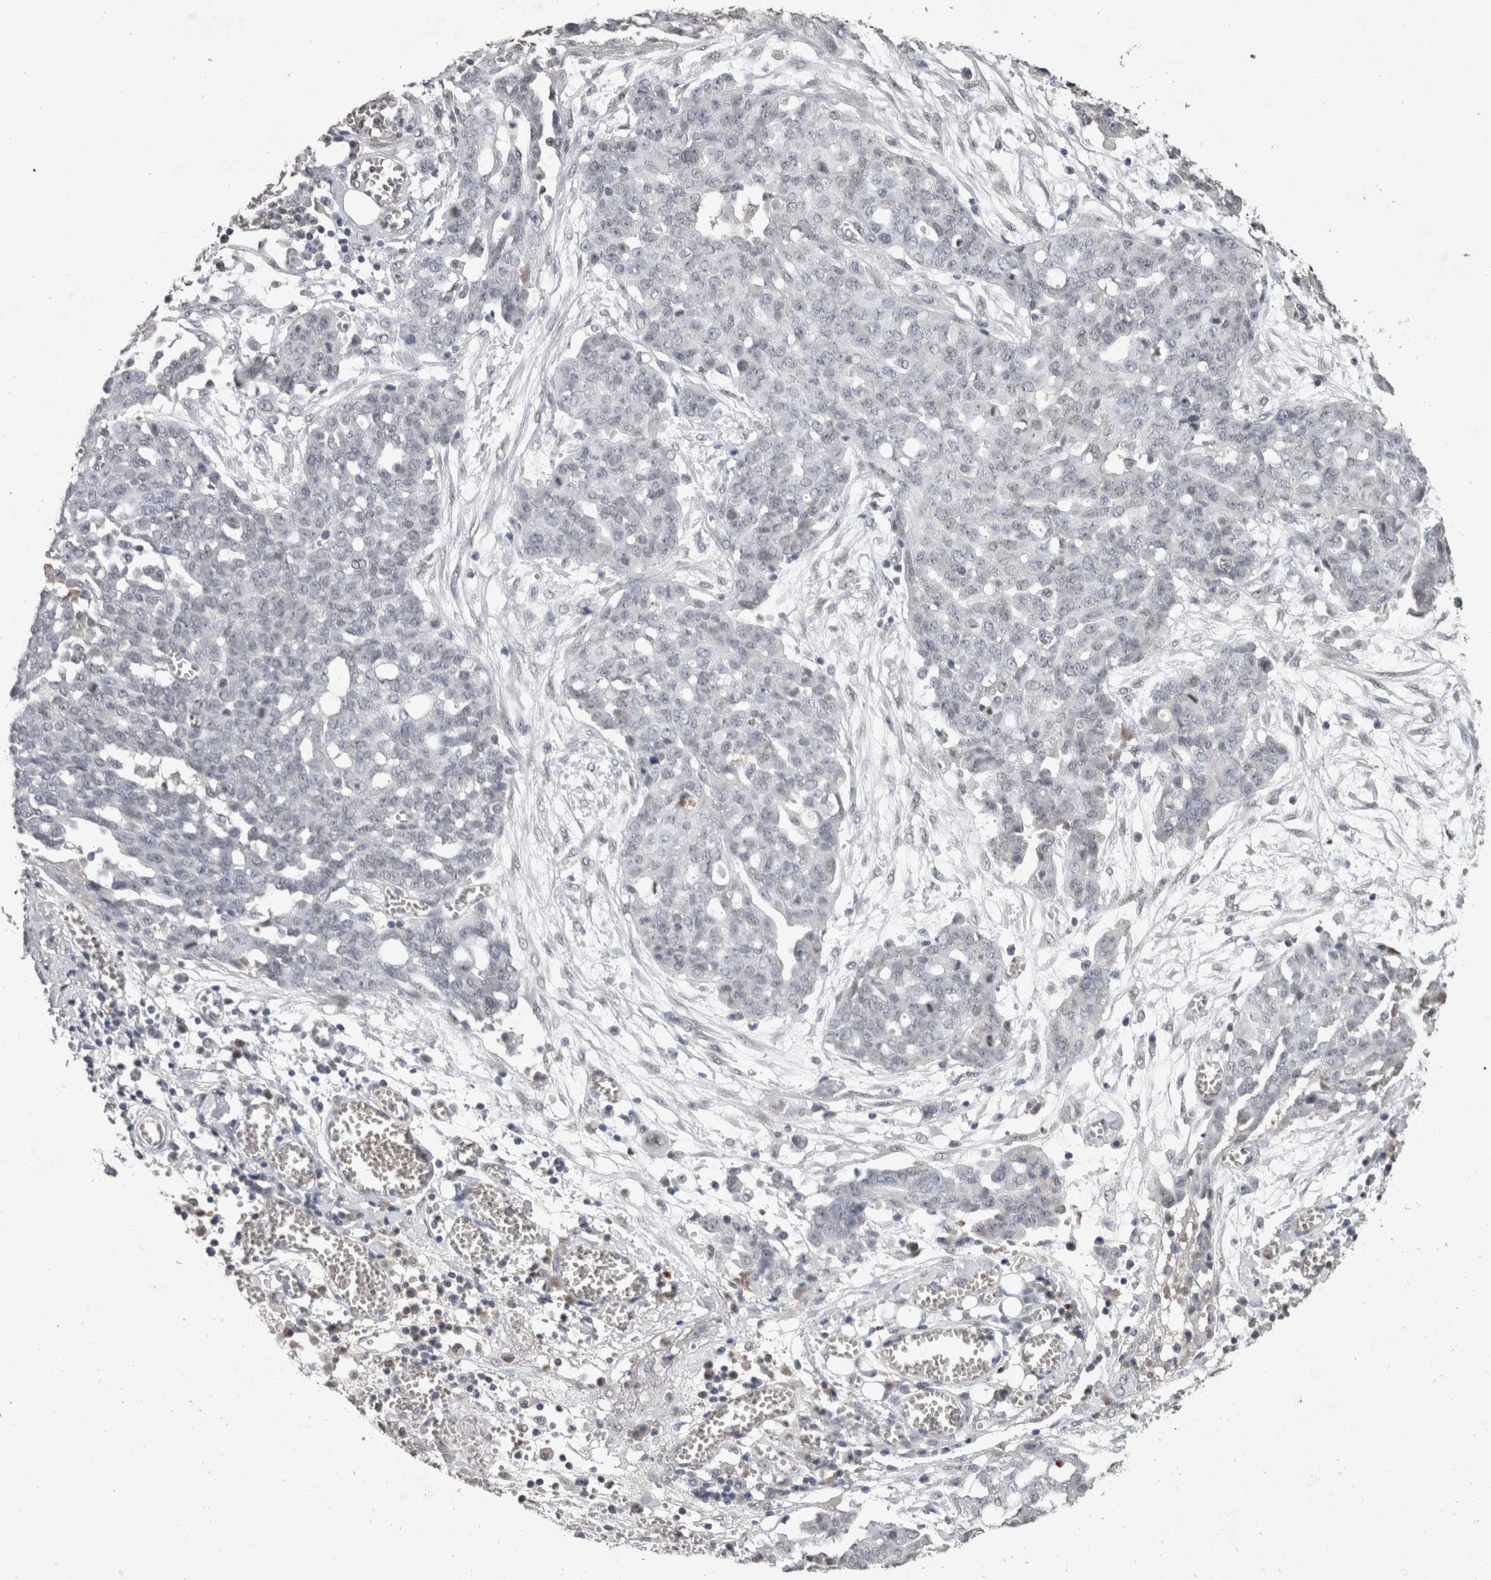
{"staining": {"intensity": "weak", "quantity": "<25%", "location": "nuclear"}, "tissue": "ovarian cancer", "cell_type": "Tumor cells", "image_type": "cancer", "snomed": [{"axis": "morphology", "description": "Cystadenocarcinoma, serous, NOS"}, {"axis": "topography", "description": "Soft tissue"}, {"axis": "topography", "description": "Ovary"}], "caption": "A micrograph of ovarian serous cystadenocarcinoma stained for a protein demonstrates no brown staining in tumor cells. The staining was performed using DAB to visualize the protein expression in brown, while the nuclei were stained in blue with hematoxylin (Magnification: 20x).", "gene": "DDX17", "patient": {"sex": "female", "age": 57}}